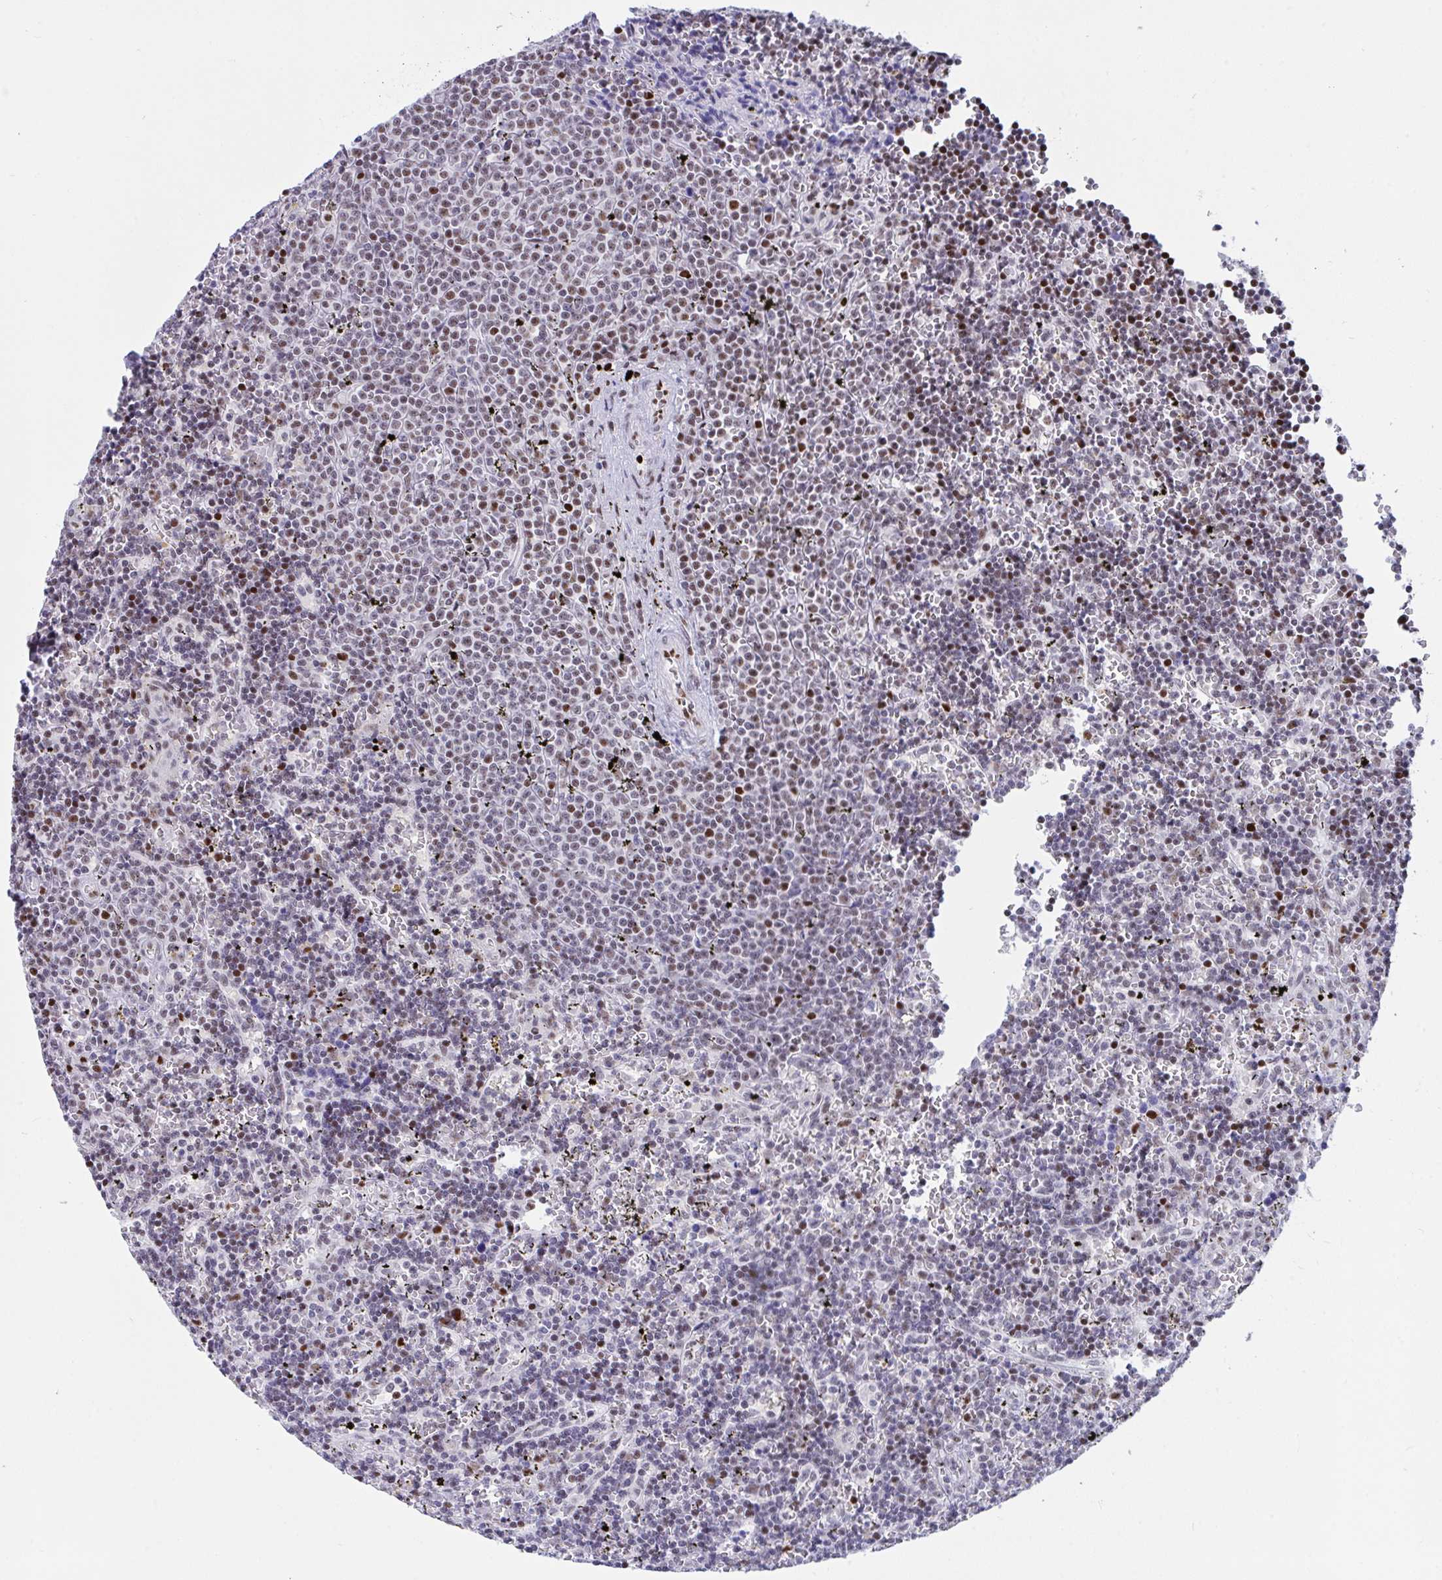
{"staining": {"intensity": "moderate", "quantity": "<25%", "location": "nuclear"}, "tissue": "lymphoma", "cell_type": "Tumor cells", "image_type": "cancer", "snomed": [{"axis": "morphology", "description": "Malignant lymphoma, non-Hodgkin's type, Low grade"}, {"axis": "topography", "description": "Spleen"}], "caption": "Immunohistochemistry staining of lymphoma, which reveals low levels of moderate nuclear positivity in approximately <25% of tumor cells indicating moderate nuclear protein staining. The staining was performed using DAB (3,3'-diaminobenzidine) (brown) for protein detection and nuclei were counterstained in hematoxylin (blue).", "gene": "IKZF2", "patient": {"sex": "male", "age": 60}}